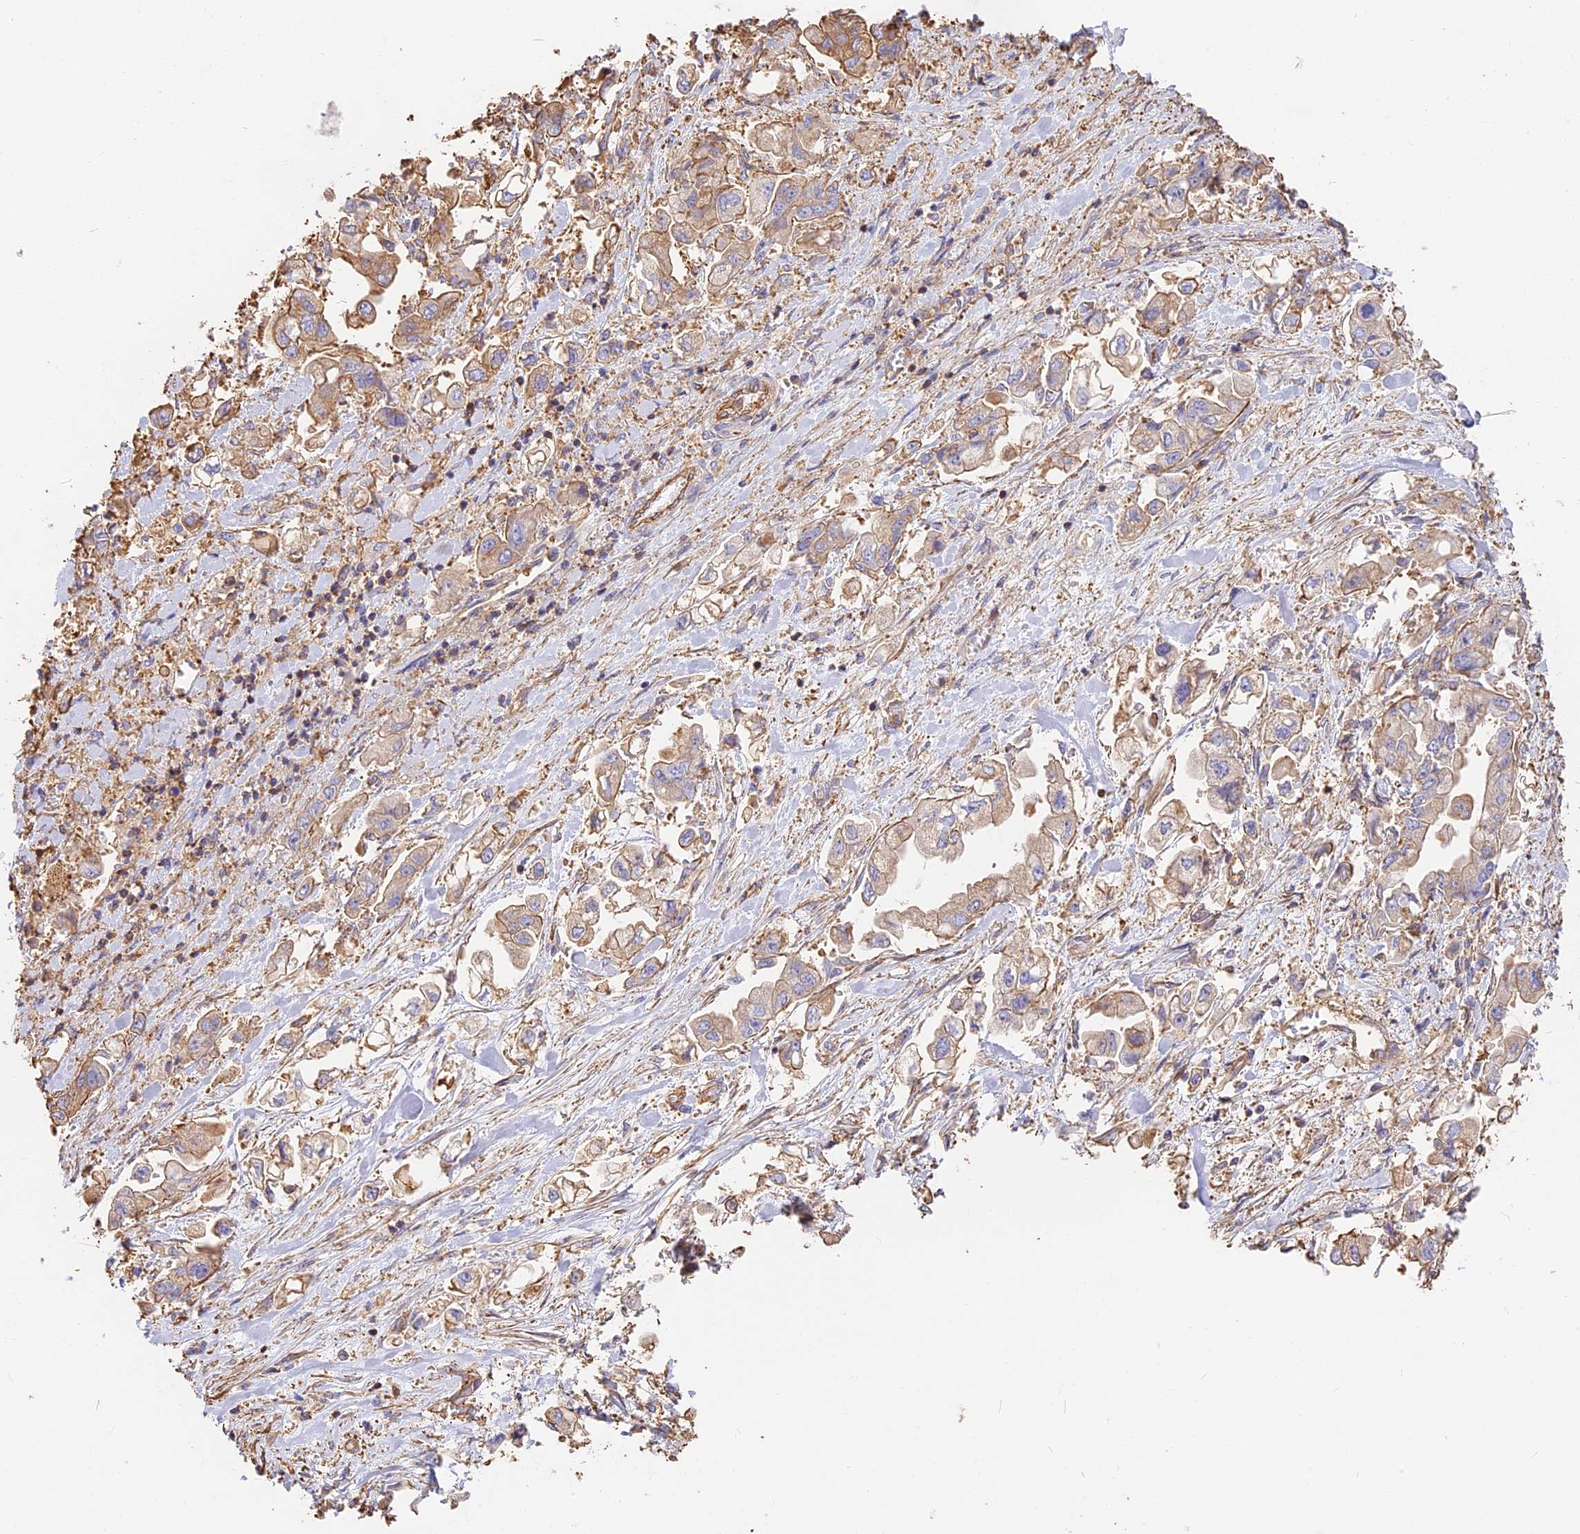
{"staining": {"intensity": "weak", "quantity": ">75%", "location": "cytoplasmic/membranous"}, "tissue": "stomach cancer", "cell_type": "Tumor cells", "image_type": "cancer", "snomed": [{"axis": "morphology", "description": "Adenocarcinoma, NOS"}, {"axis": "topography", "description": "Stomach"}], "caption": "Stomach cancer stained with a protein marker shows weak staining in tumor cells.", "gene": "VPS18", "patient": {"sex": "male", "age": 62}}